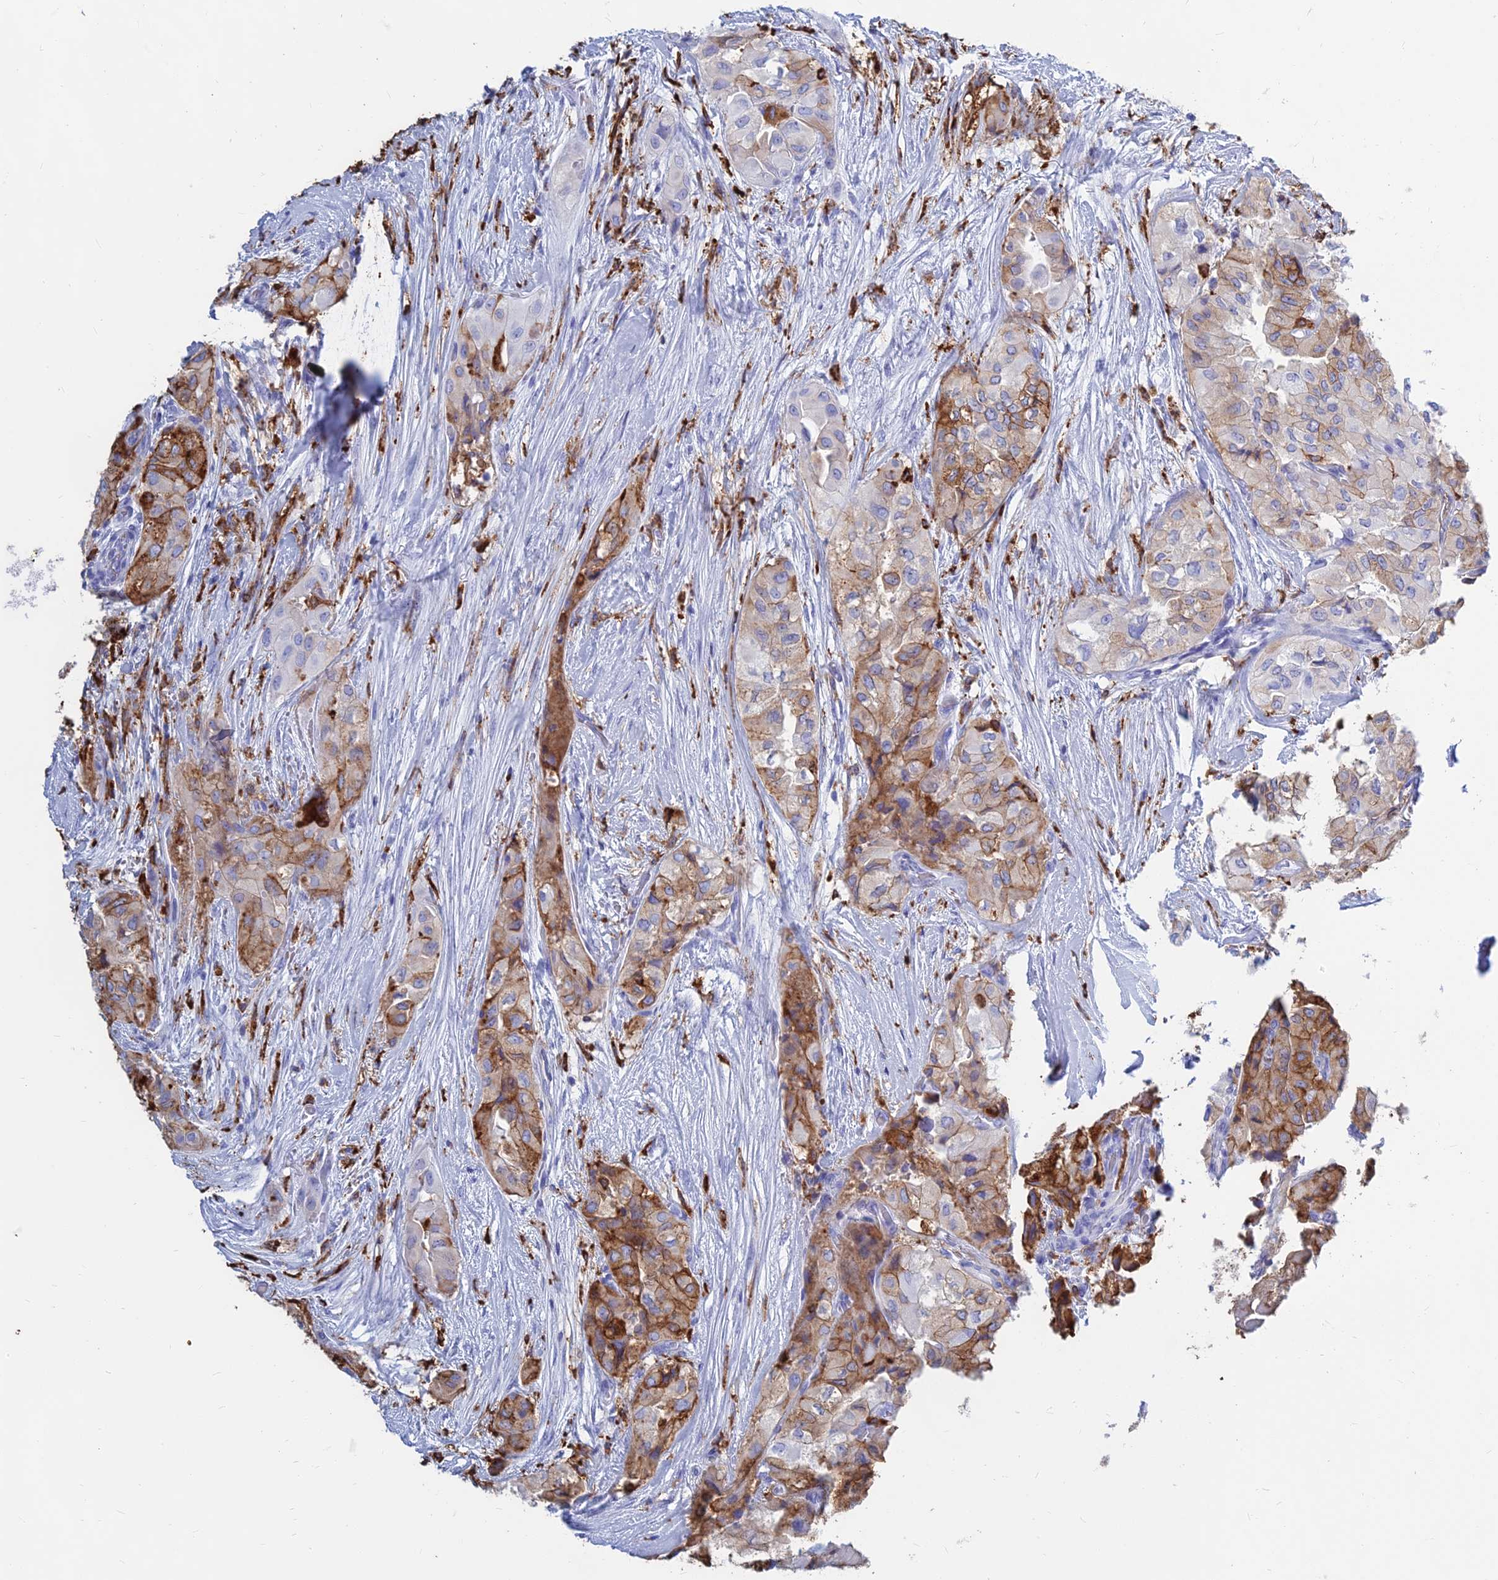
{"staining": {"intensity": "moderate", "quantity": "25%-75%", "location": "cytoplasmic/membranous"}, "tissue": "thyroid cancer", "cell_type": "Tumor cells", "image_type": "cancer", "snomed": [{"axis": "morphology", "description": "Papillary adenocarcinoma, NOS"}, {"axis": "topography", "description": "Thyroid gland"}], "caption": "A high-resolution micrograph shows immunohistochemistry staining of thyroid papillary adenocarcinoma, which reveals moderate cytoplasmic/membranous expression in approximately 25%-75% of tumor cells.", "gene": "HLA-DRB1", "patient": {"sex": "female", "age": 59}}